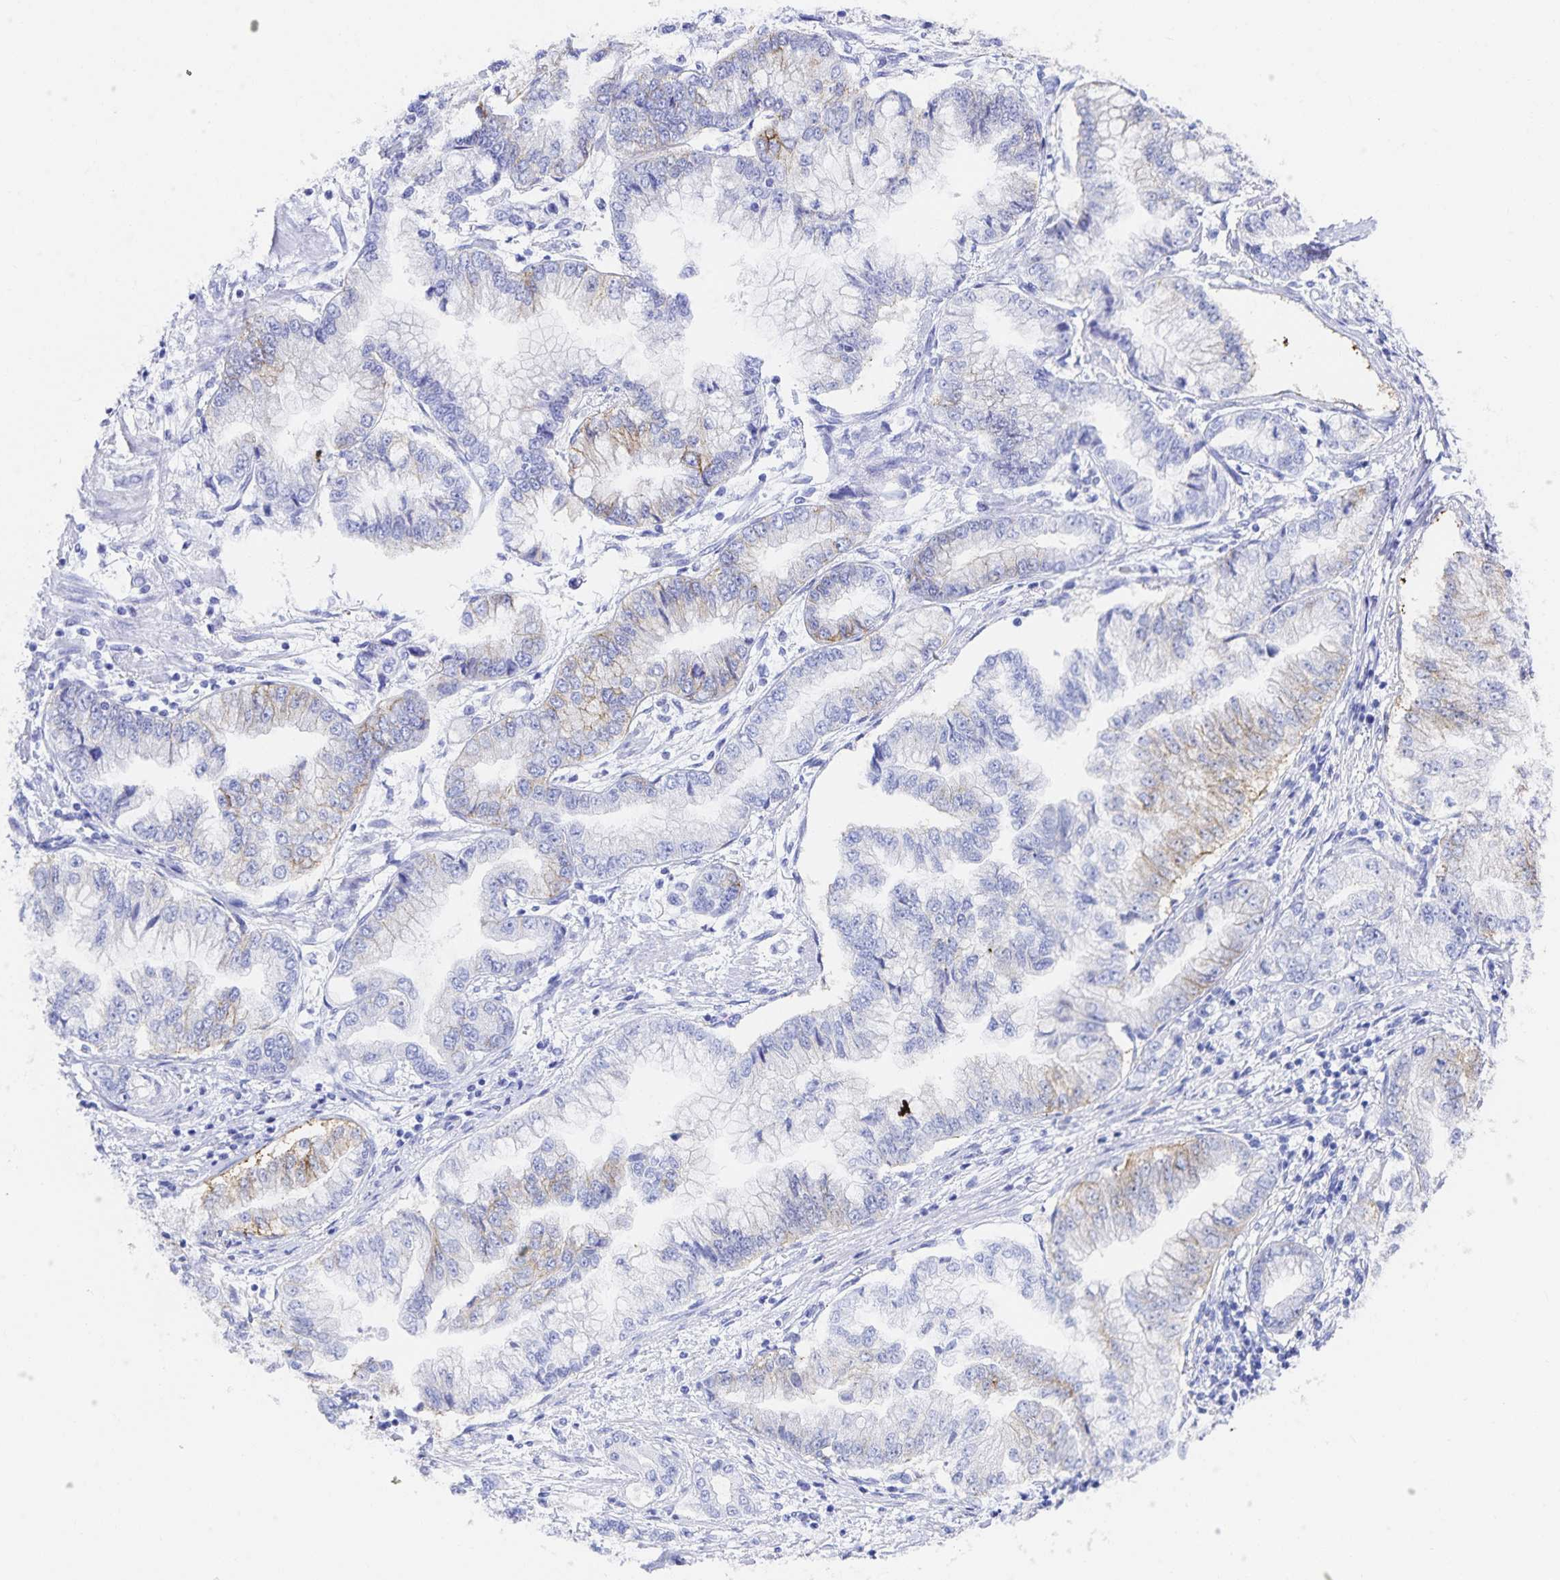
{"staining": {"intensity": "weak", "quantity": "<25%", "location": "cytoplasmic/membranous"}, "tissue": "stomach cancer", "cell_type": "Tumor cells", "image_type": "cancer", "snomed": [{"axis": "morphology", "description": "Adenocarcinoma, NOS"}, {"axis": "topography", "description": "Stomach, upper"}], "caption": "This image is of adenocarcinoma (stomach) stained with IHC to label a protein in brown with the nuclei are counter-stained blue. There is no positivity in tumor cells.", "gene": "SNTN", "patient": {"sex": "female", "age": 74}}